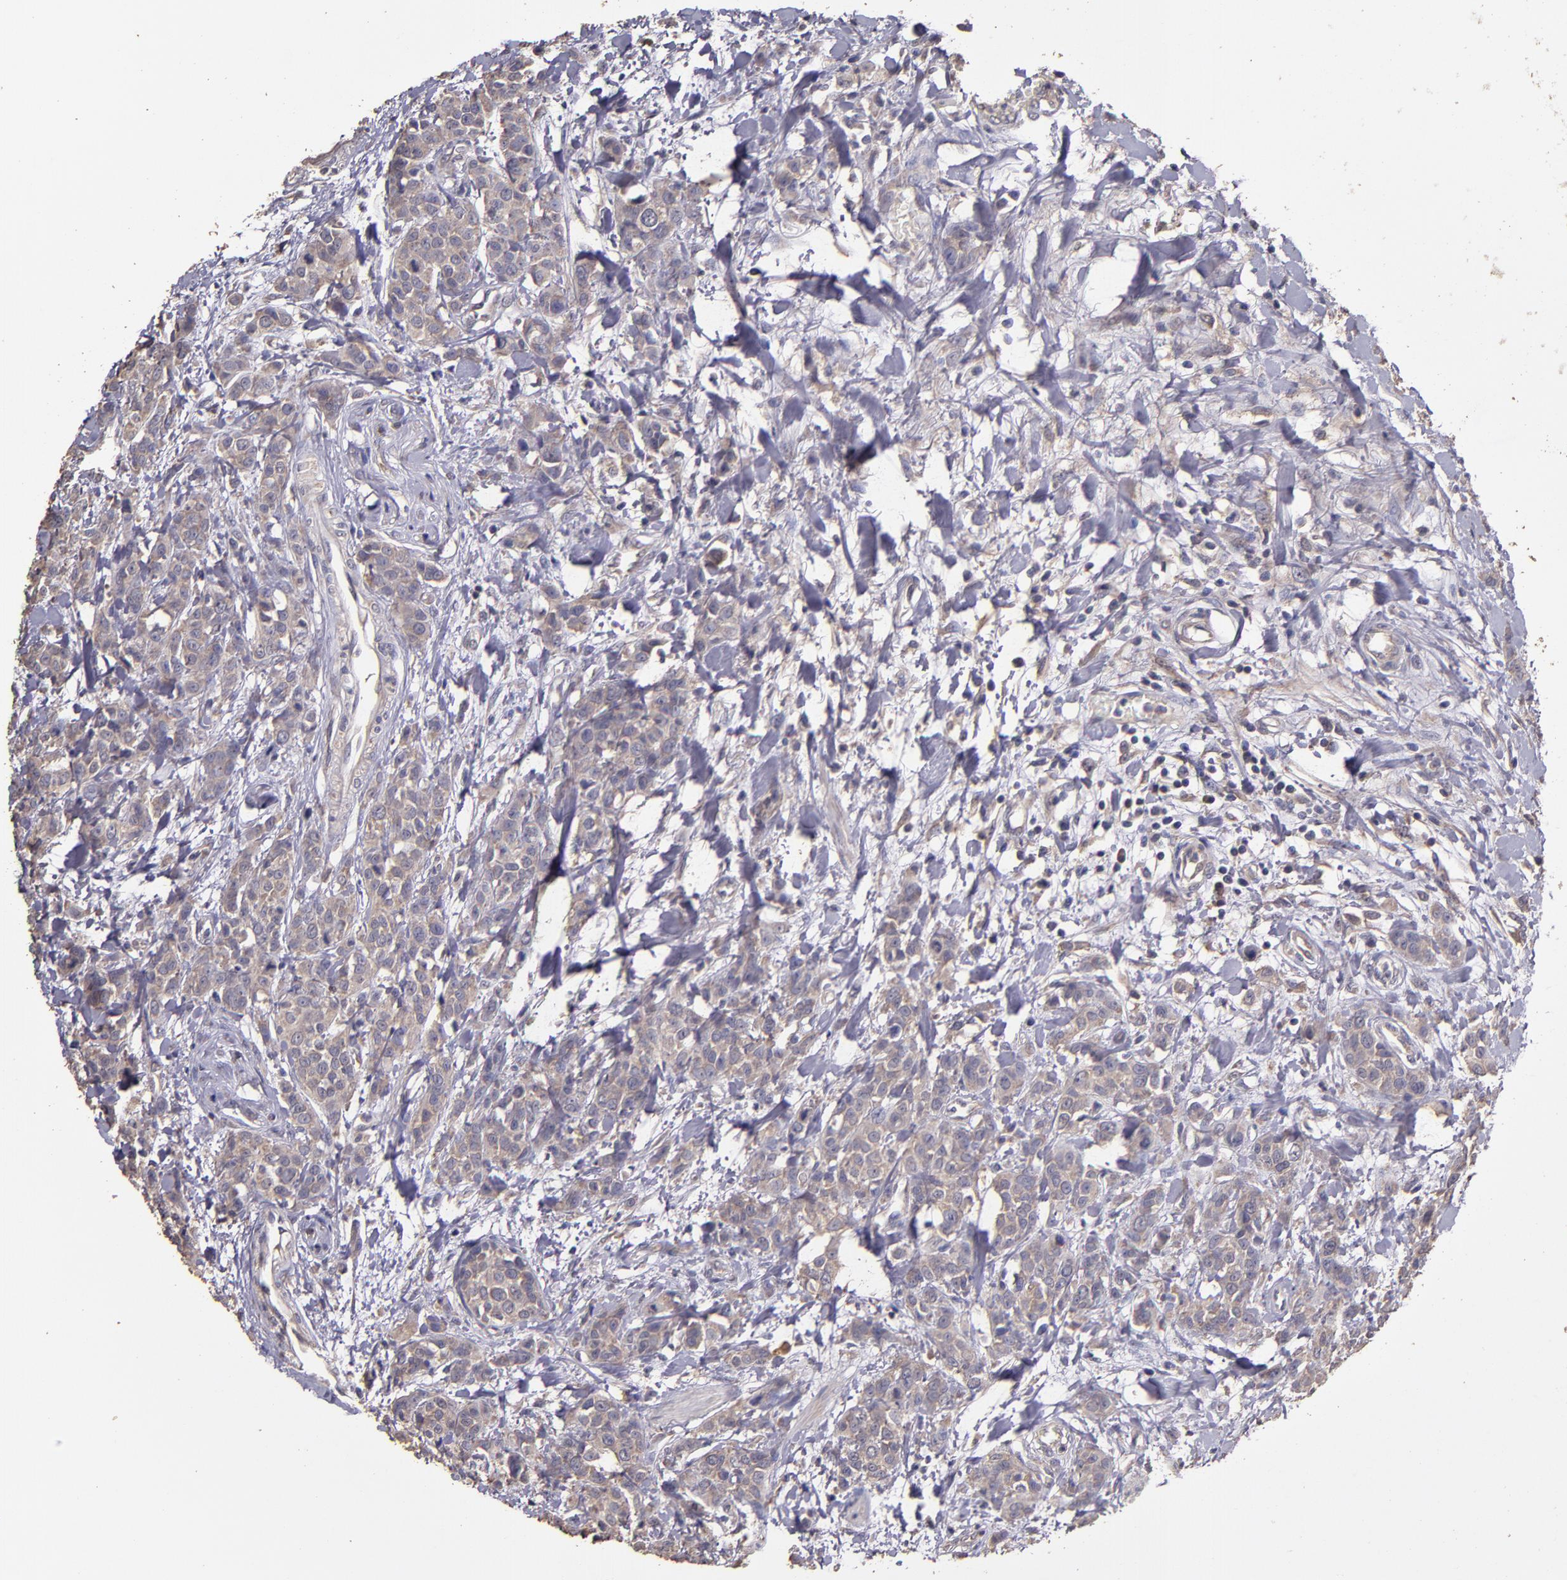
{"staining": {"intensity": "weak", "quantity": ">75%", "location": "cytoplasmic/membranous"}, "tissue": "urothelial cancer", "cell_type": "Tumor cells", "image_type": "cancer", "snomed": [{"axis": "morphology", "description": "Urothelial carcinoma, High grade"}, {"axis": "topography", "description": "Urinary bladder"}], "caption": "Urothelial cancer stained with a brown dye exhibits weak cytoplasmic/membranous positive staining in approximately >75% of tumor cells.", "gene": "HECTD1", "patient": {"sex": "male", "age": 56}}